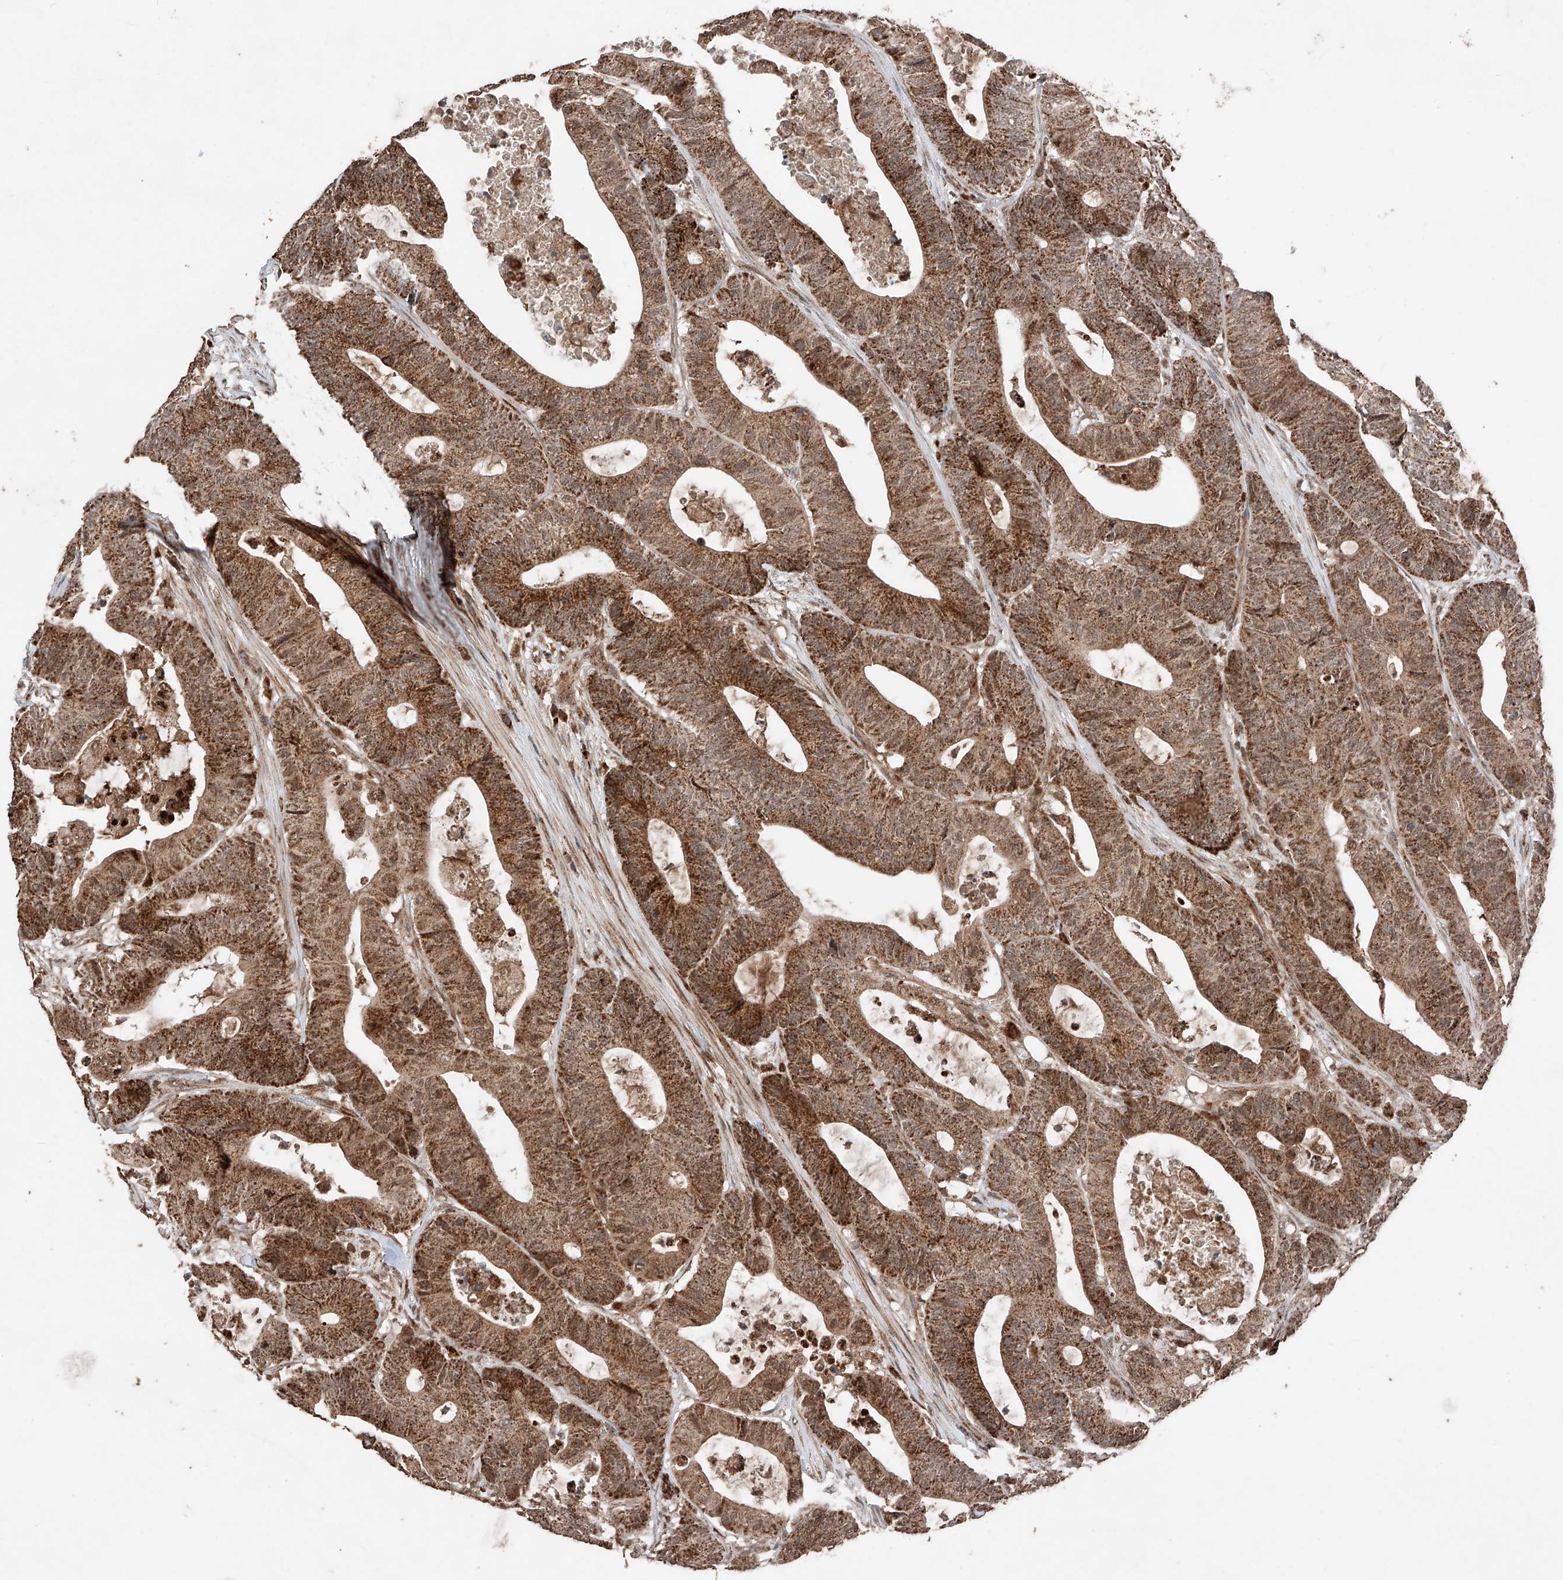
{"staining": {"intensity": "moderate", "quantity": ">75%", "location": "cytoplasmic/membranous"}, "tissue": "colorectal cancer", "cell_type": "Tumor cells", "image_type": "cancer", "snomed": [{"axis": "morphology", "description": "Adenocarcinoma, NOS"}, {"axis": "topography", "description": "Colon"}], "caption": "Immunohistochemical staining of colorectal cancer (adenocarcinoma) demonstrates moderate cytoplasmic/membranous protein positivity in about >75% of tumor cells.", "gene": "ZSCAN29", "patient": {"sex": "female", "age": 84}}